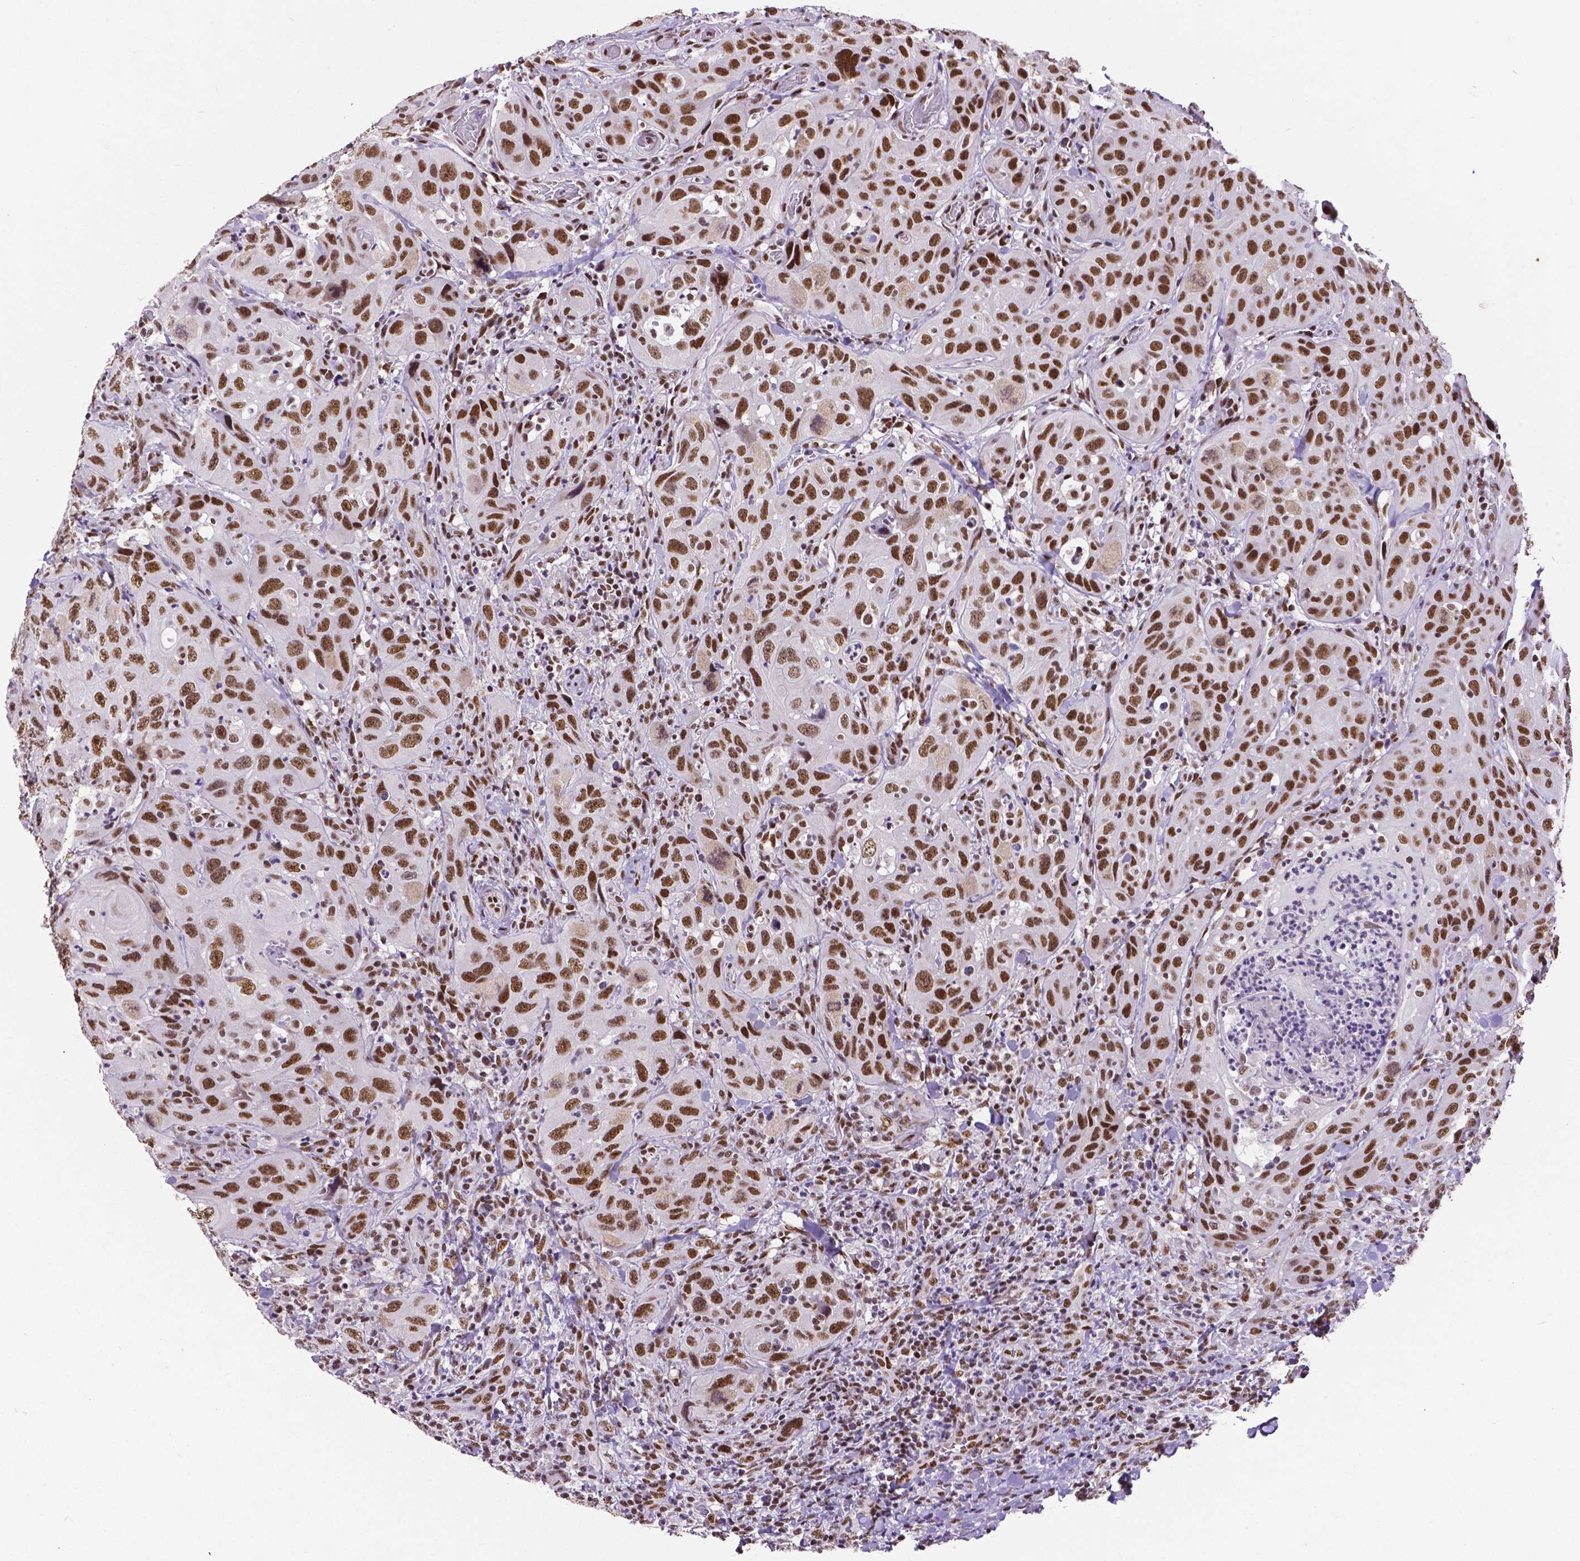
{"staining": {"intensity": "strong", "quantity": ">75%", "location": "nuclear"}, "tissue": "head and neck cancer", "cell_type": "Tumor cells", "image_type": "cancer", "snomed": [{"axis": "morphology", "description": "Normal tissue, NOS"}, {"axis": "morphology", "description": "Squamous cell carcinoma, NOS"}, {"axis": "topography", "description": "Oral tissue"}, {"axis": "topography", "description": "Tounge, NOS"}, {"axis": "topography", "description": "Head-Neck"}], "caption": "Protein staining of head and neck squamous cell carcinoma tissue reveals strong nuclear expression in about >75% of tumor cells. (DAB (3,3'-diaminobenzidine) IHC with brightfield microscopy, high magnification).", "gene": "ATRX", "patient": {"sex": "male", "age": 62}}